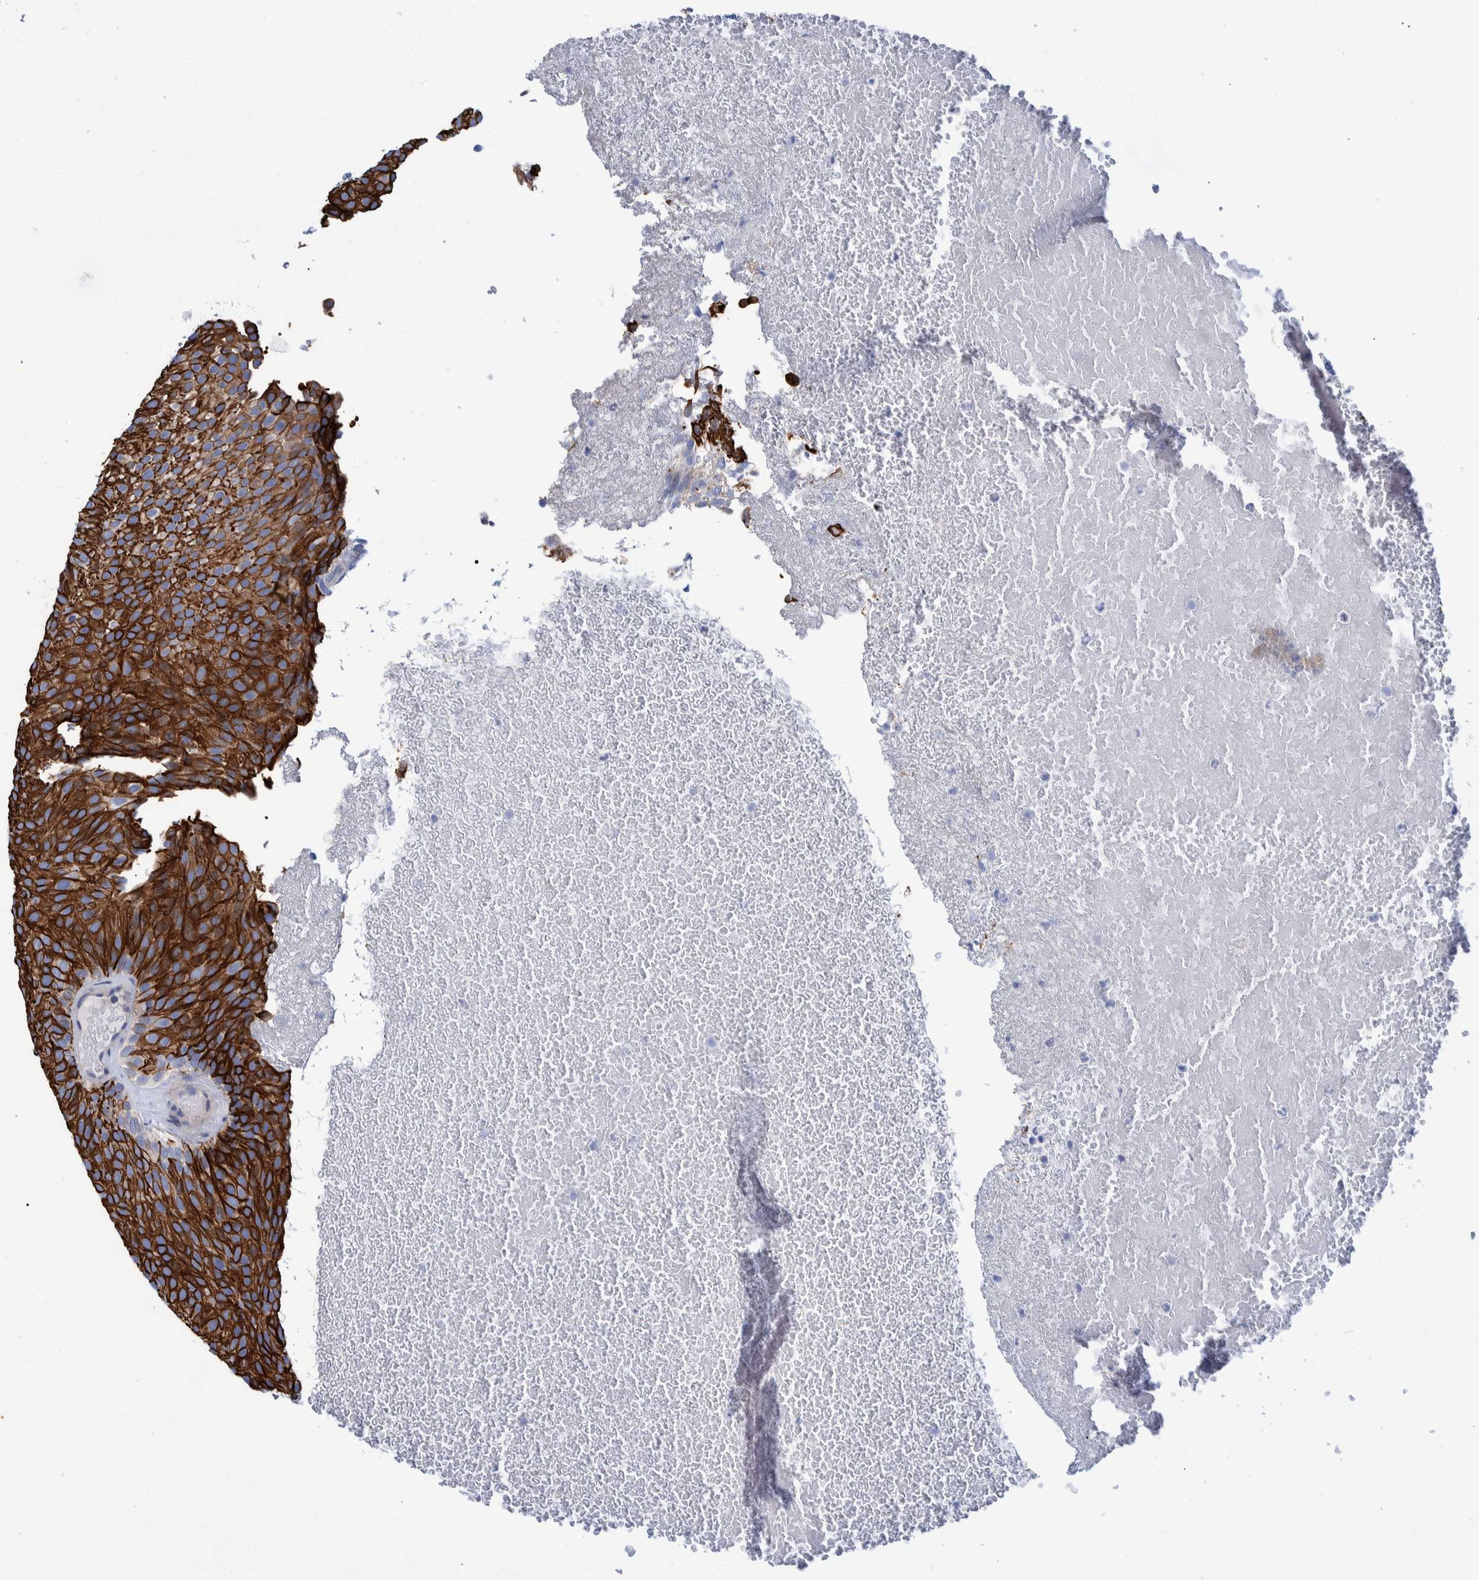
{"staining": {"intensity": "strong", "quantity": ">75%", "location": "cytoplasmic/membranous"}, "tissue": "urothelial cancer", "cell_type": "Tumor cells", "image_type": "cancer", "snomed": [{"axis": "morphology", "description": "Urothelial carcinoma, Low grade"}, {"axis": "topography", "description": "Urinary bladder"}], "caption": "Immunohistochemical staining of urothelial cancer shows high levels of strong cytoplasmic/membranous protein staining in approximately >75% of tumor cells.", "gene": "MKS1", "patient": {"sex": "male", "age": 78}}